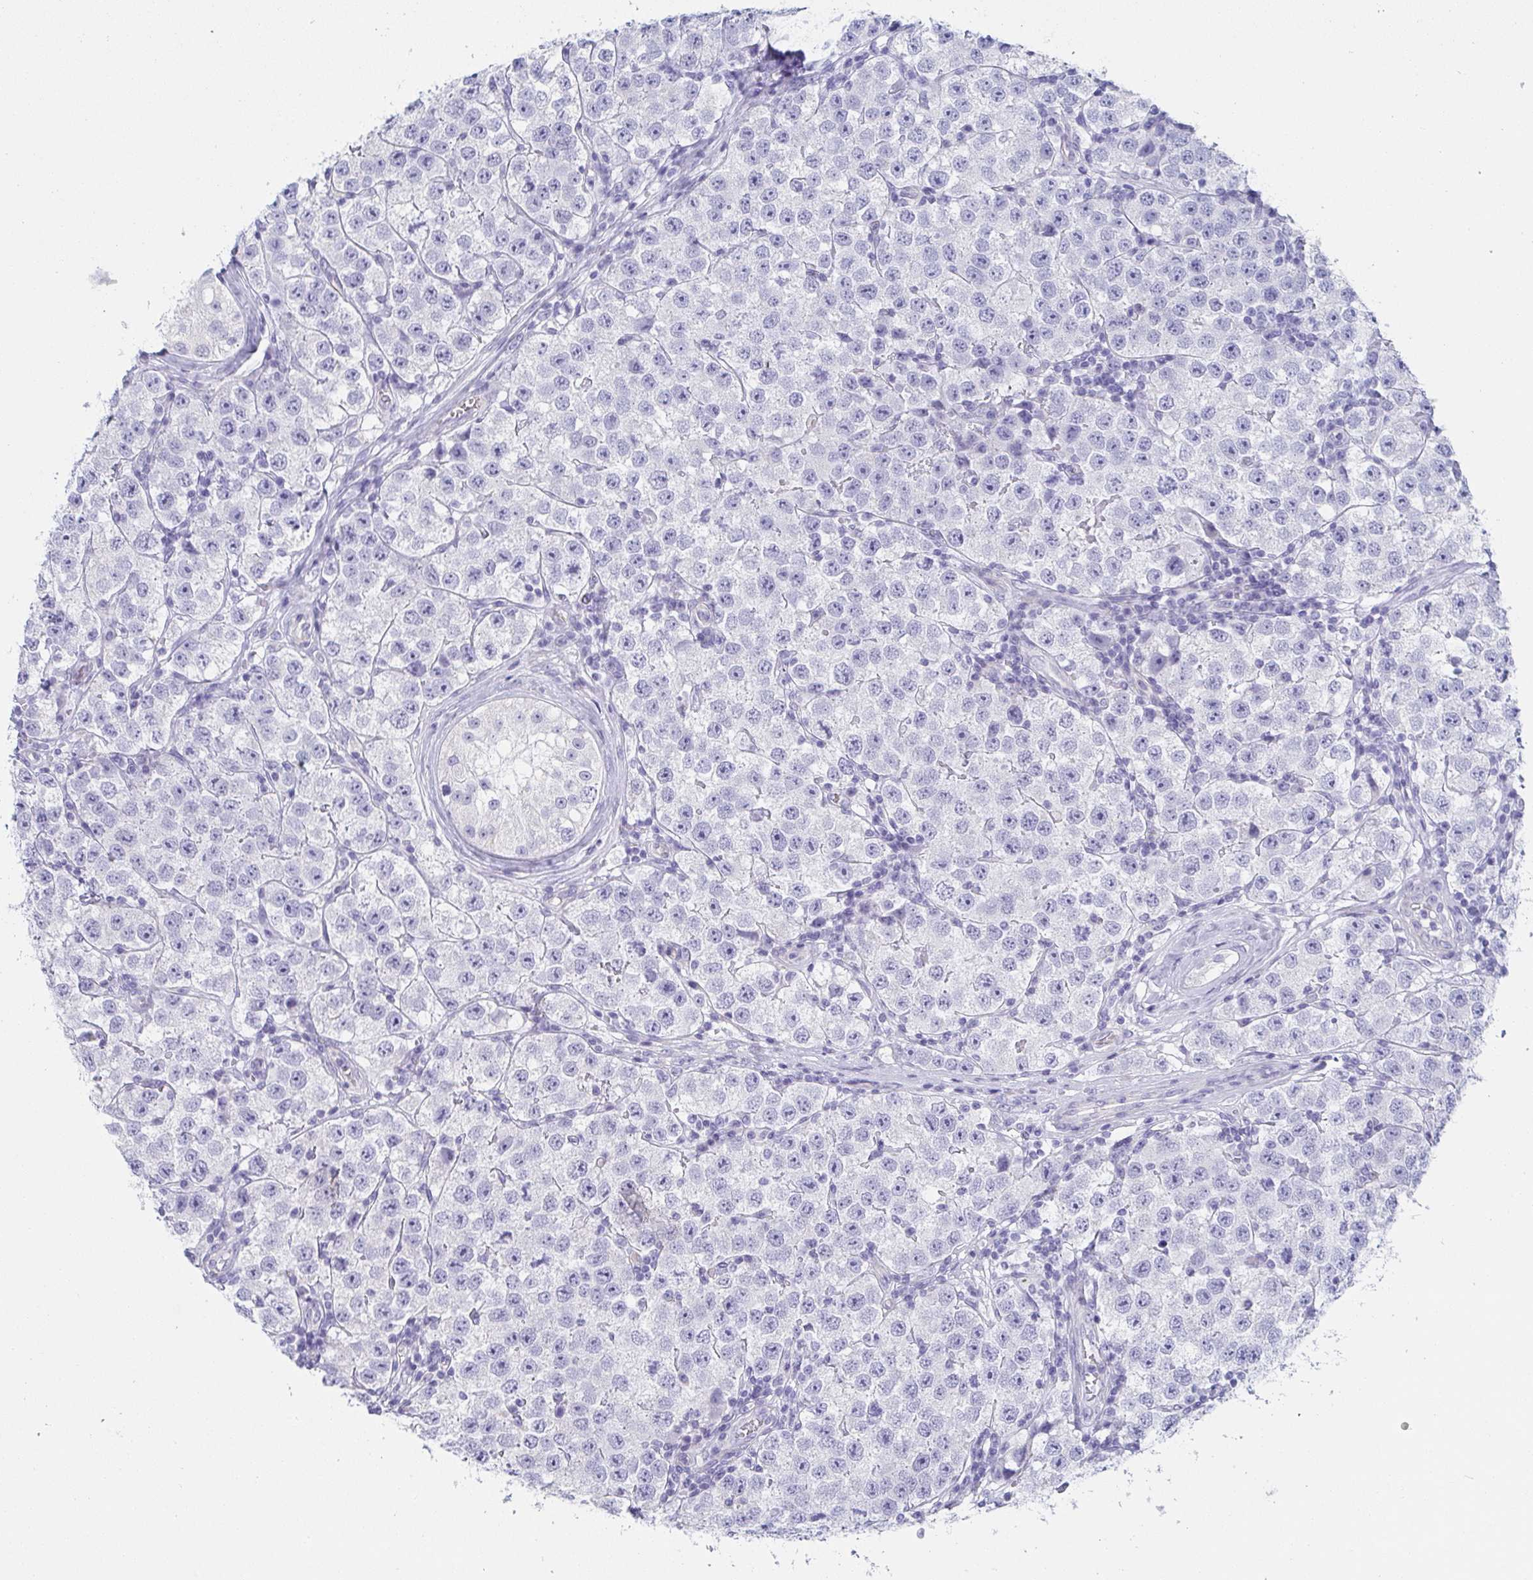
{"staining": {"intensity": "negative", "quantity": "none", "location": "none"}, "tissue": "testis cancer", "cell_type": "Tumor cells", "image_type": "cancer", "snomed": [{"axis": "morphology", "description": "Seminoma, NOS"}, {"axis": "topography", "description": "Testis"}], "caption": "The image demonstrates no significant expression in tumor cells of testis seminoma.", "gene": "PRR27", "patient": {"sex": "male", "age": 34}}